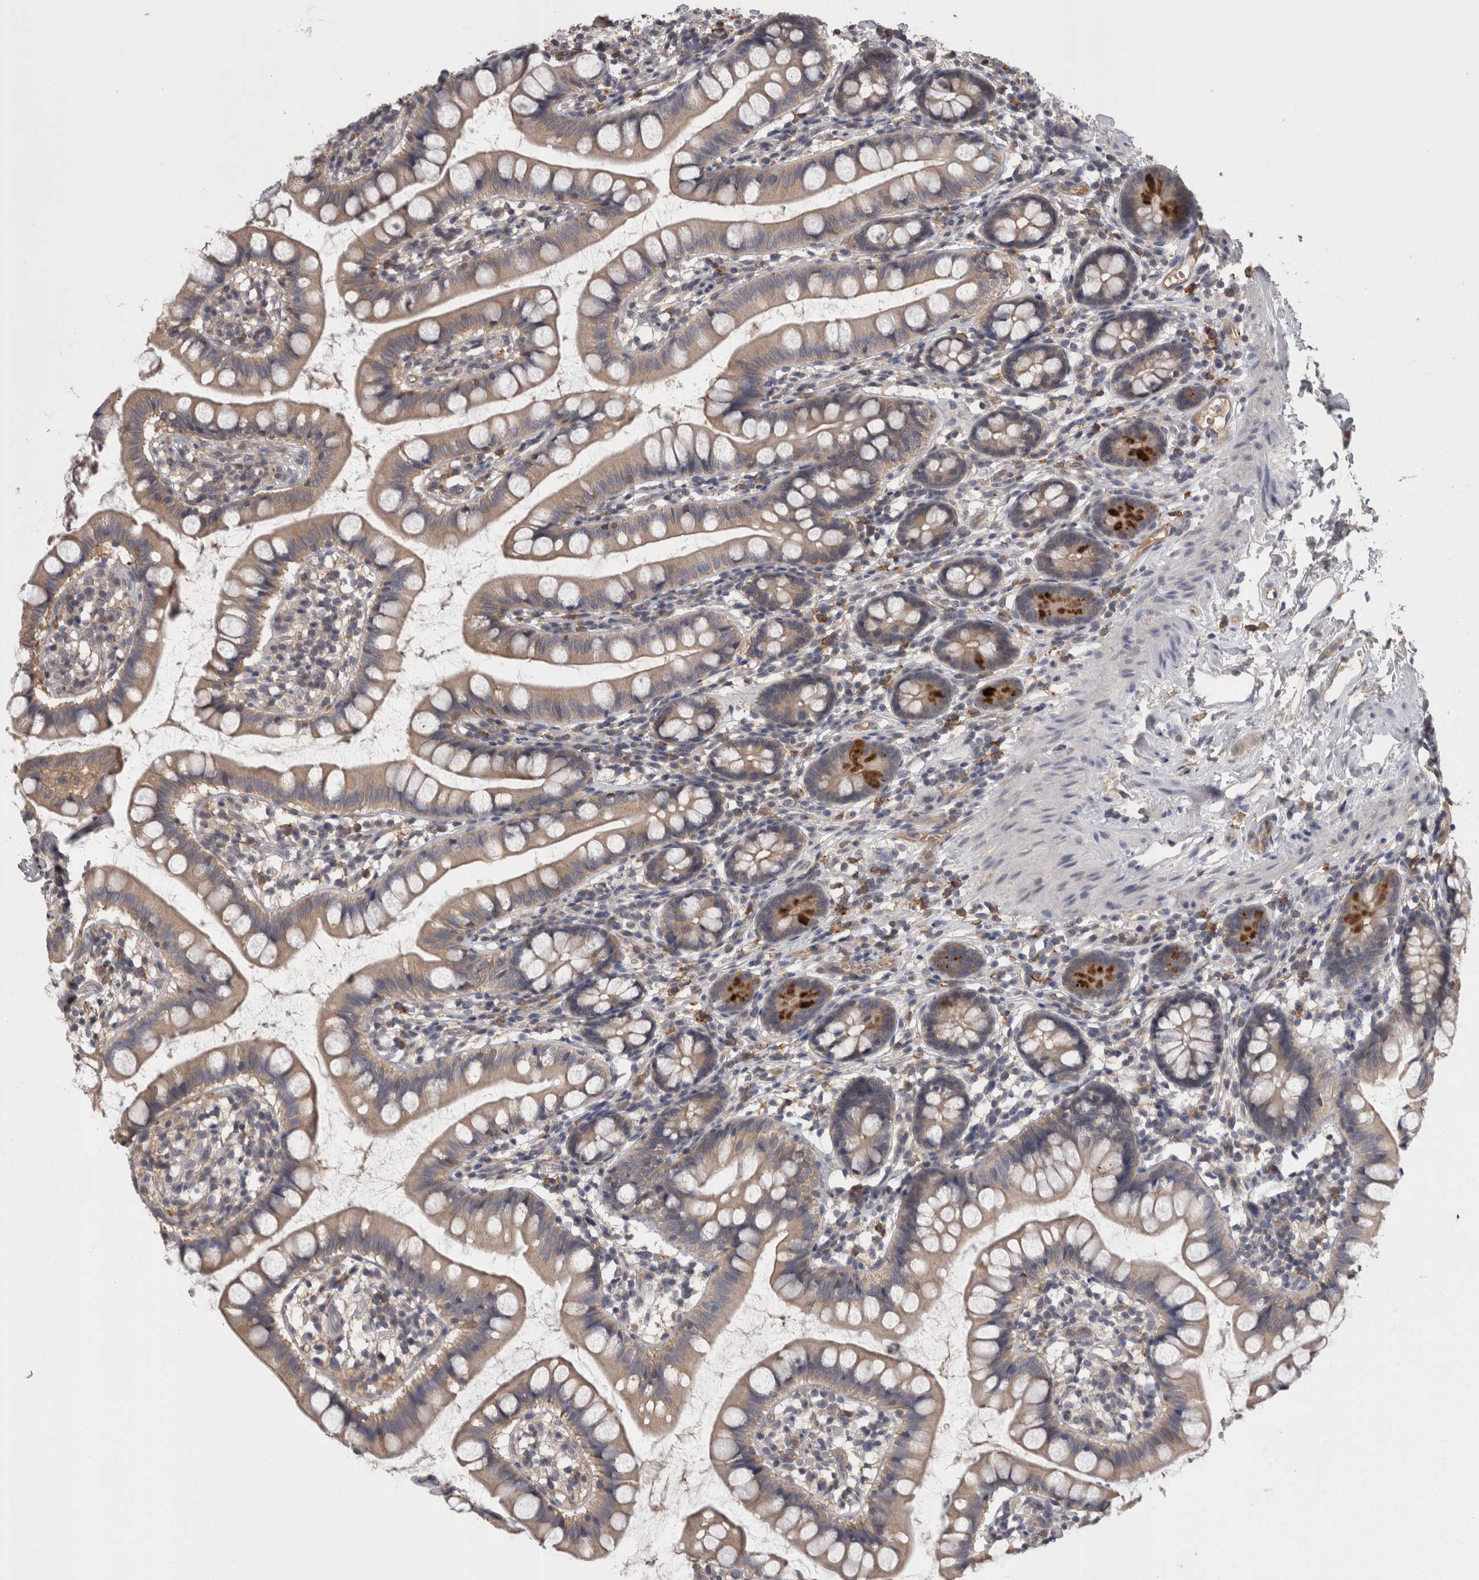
{"staining": {"intensity": "strong", "quantity": "<25%", "location": "cytoplasmic/membranous"}, "tissue": "small intestine", "cell_type": "Glandular cells", "image_type": "normal", "snomed": [{"axis": "morphology", "description": "Normal tissue, NOS"}, {"axis": "topography", "description": "Small intestine"}], "caption": "Small intestine stained for a protein (brown) displays strong cytoplasmic/membranous positive expression in approximately <25% of glandular cells.", "gene": "PON3", "patient": {"sex": "female", "age": 84}}